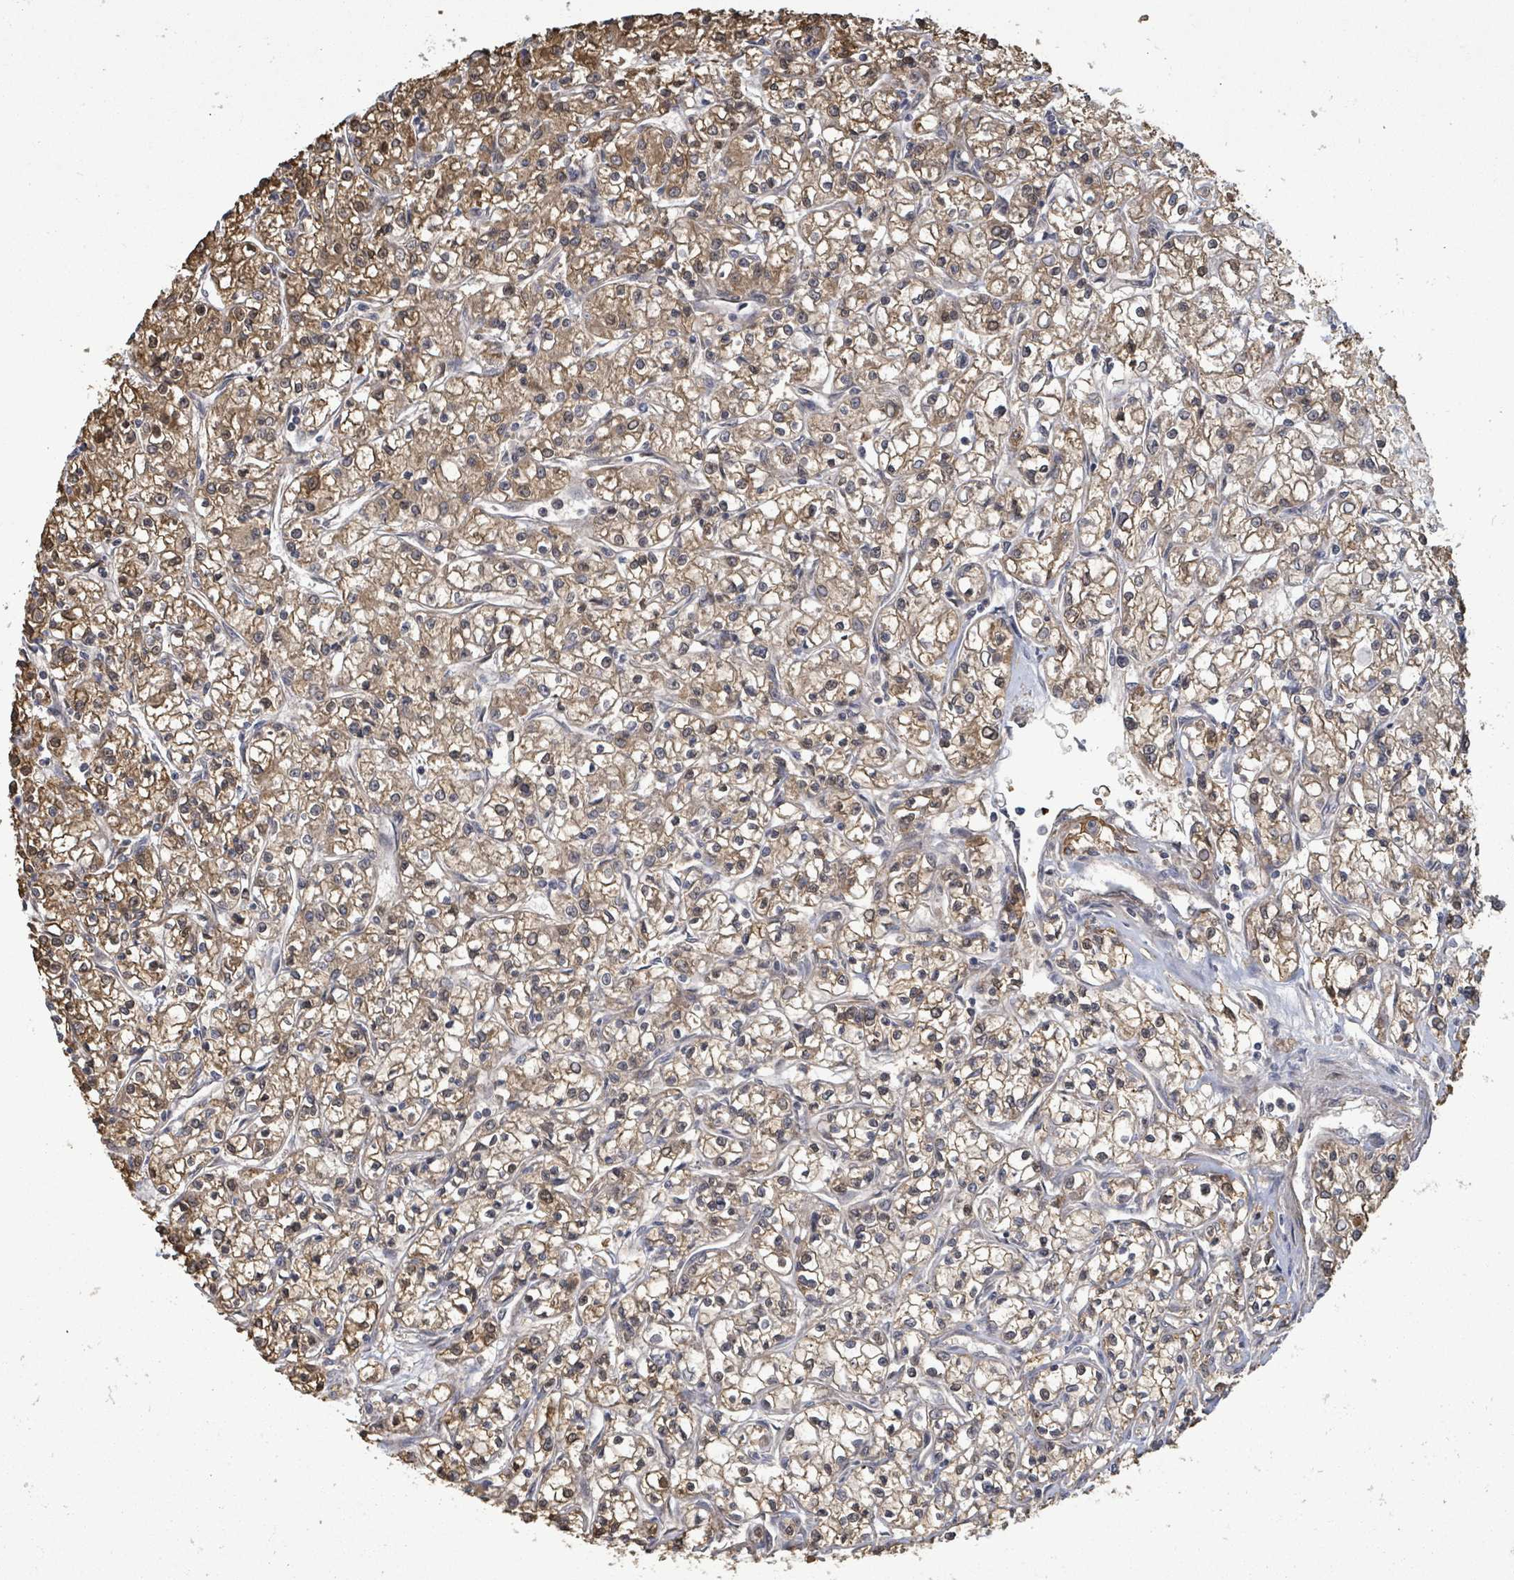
{"staining": {"intensity": "moderate", "quantity": "25%-75%", "location": "cytoplasmic/membranous,nuclear"}, "tissue": "renal cancer", "cell_type": "Tumor cells", "image_type": "cancer", "snomed": [{"axis": "morphology", "description": "Adenocarcinoma, NOS"}, {"axis": "topography", "description": "Kidney"}], "caption": "Adenocarcinoma (renal) stained with a brown dye displays moderate cytoplasmic/membranous and nuclear positive positivity in about 25%-75% of tumor cells.", "gene": "MAP3K6", "patient": {"sex": "female", "age": 59}}